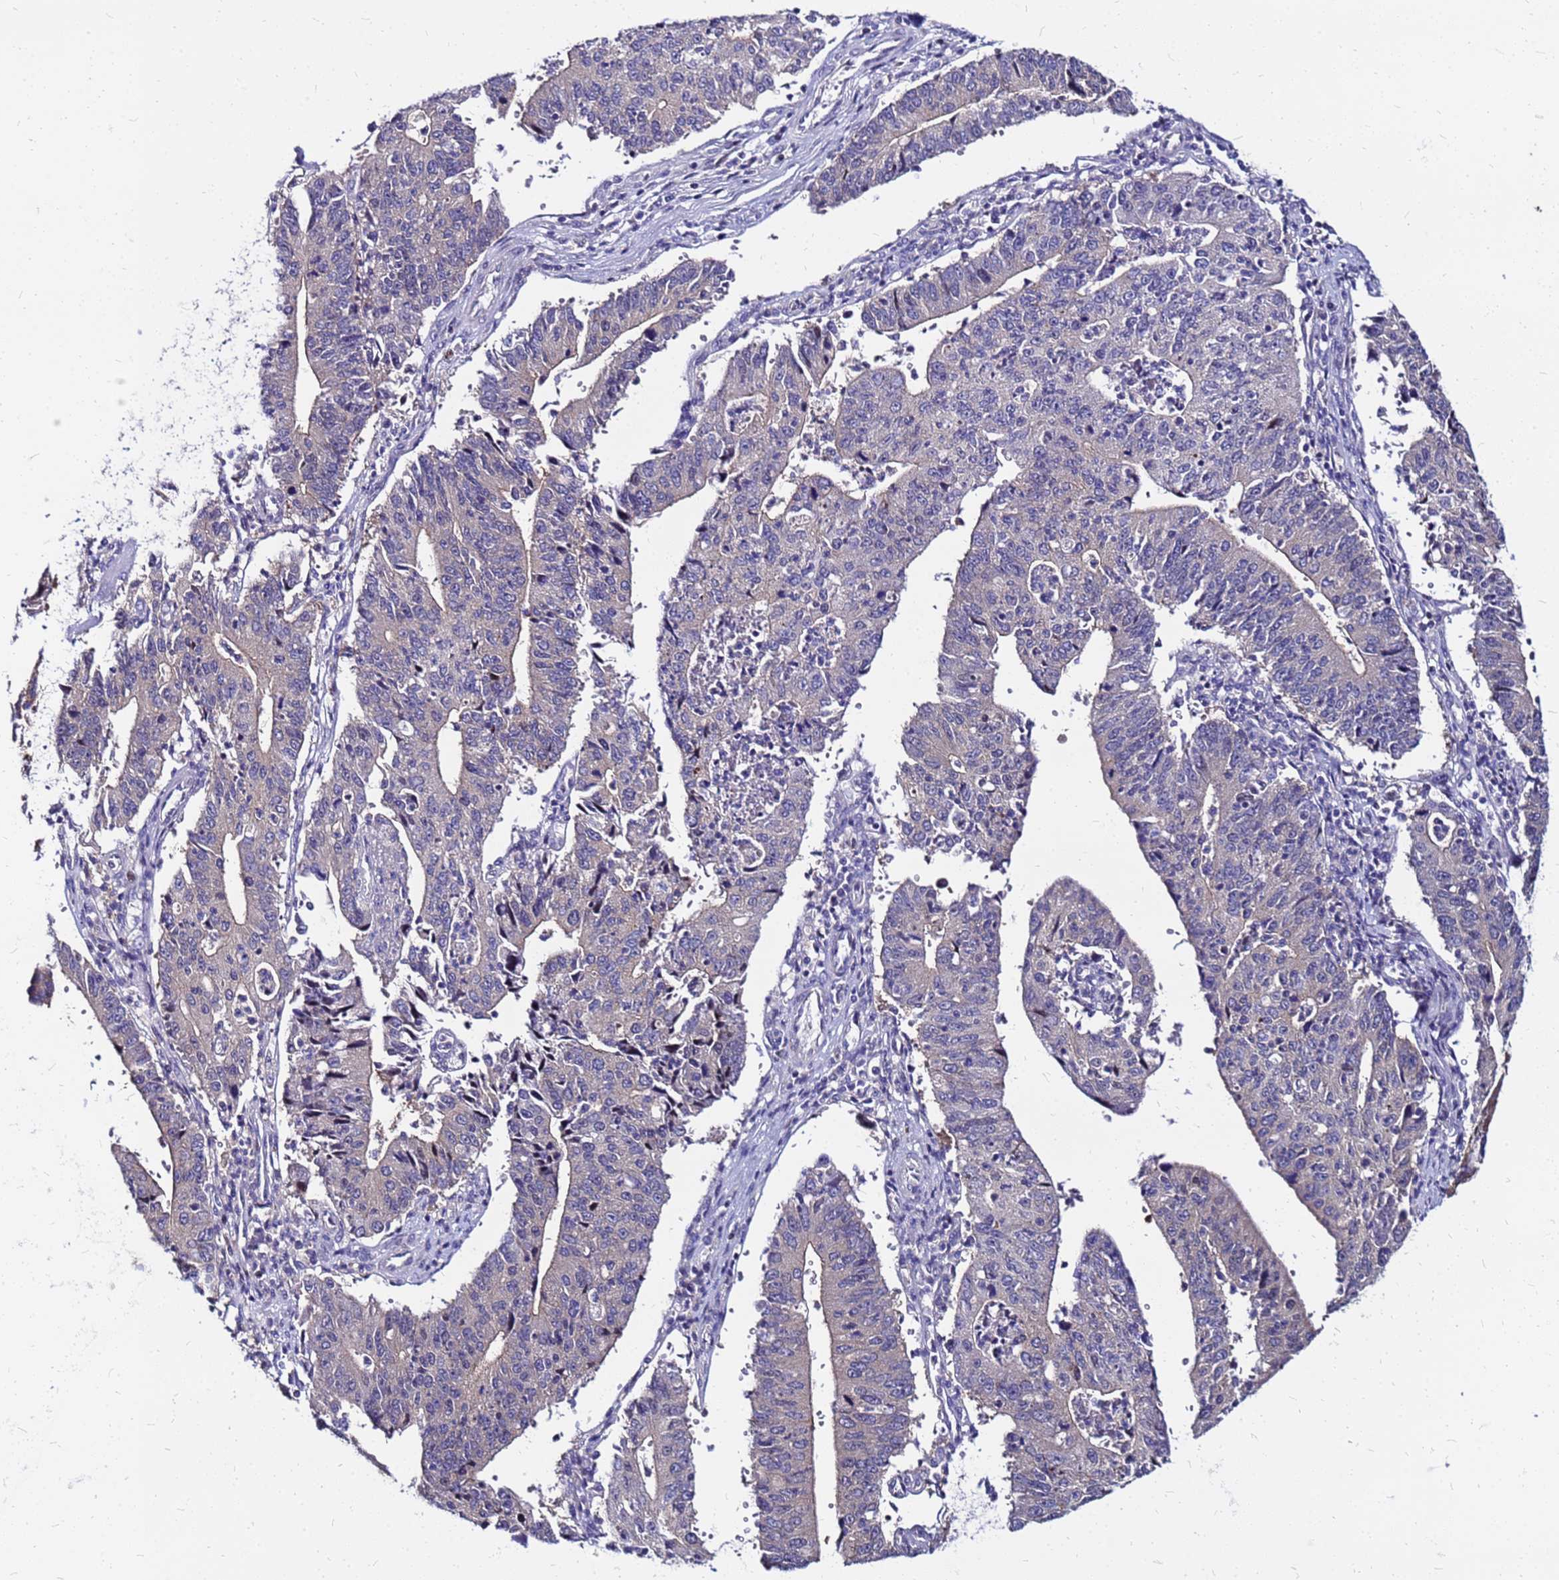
{"staining": {"intensity": "negative", "quantity": "none", "location": "none"}, "tissue": "stomach cancer", "cell_type": "Tumor cells", "image_type": "cancer", "snomed": [{"axis": "morphology", "description": "Adenocarcinoma, NOS"}, {"axis": "topography", "description": "Stomach"}], "caption": "Human adenocarcinoma (stomach) stained for a protein using immunohistochemistry (IHC) reveals no positivity in tumor cells.", "gene": "ARHGEF5", "patient": {"sex": "male", "age": 59}}